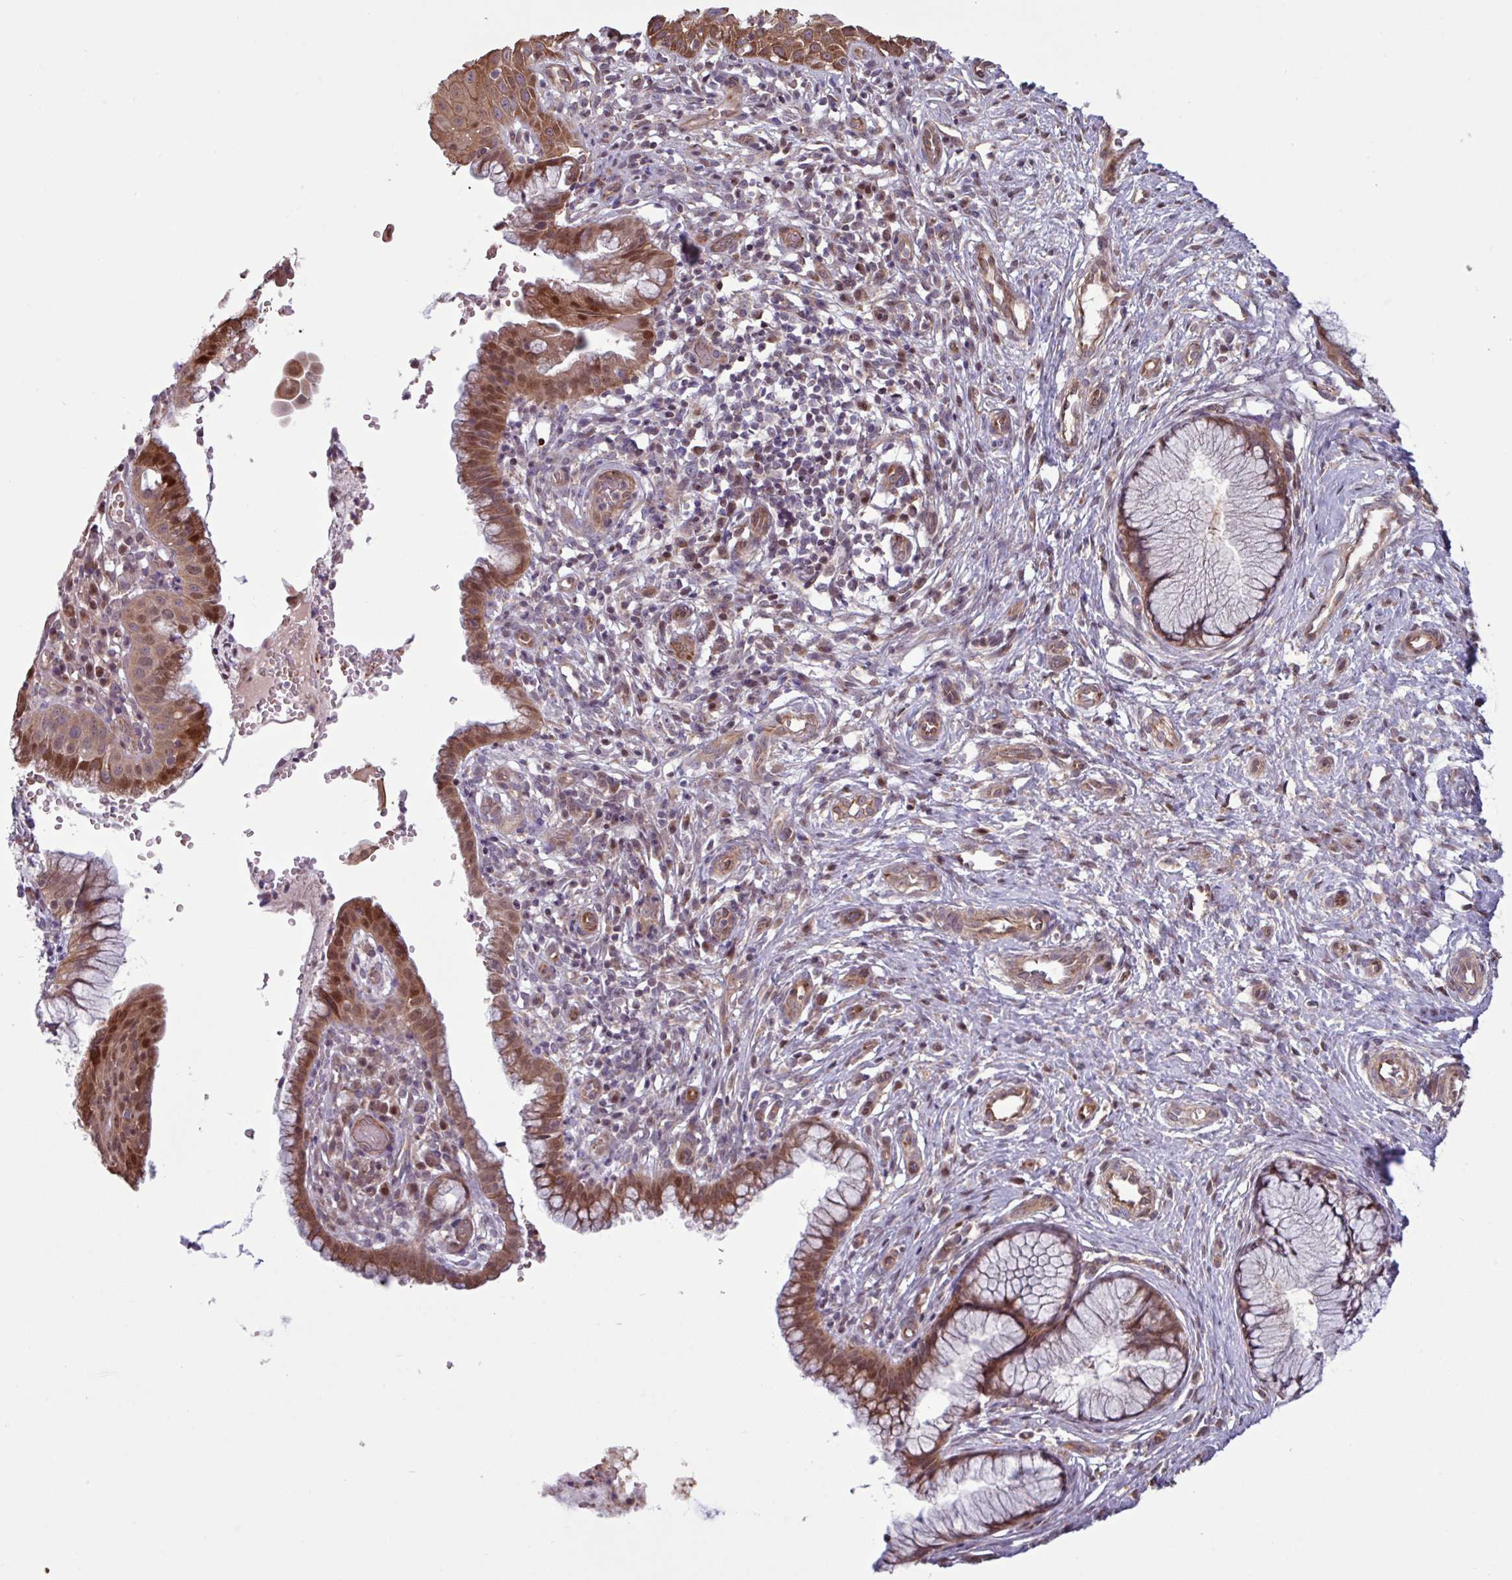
{"staining": {"intensity": "moderate", "quantity": "25%-75%", "location": "cytoplasmic/membranous,nuclear"}, "tissue": "cervix", "cell_type": "Glandular cells", "image_type": "normal", "snomed": [{"axis": "morphology", "description": "Normal tissue, NOS"}, {"axis": "topography", "description": "Cervix"}], "caption": "High-power microscopy captured an IHC photomicrograph of unremarkable cervix, revealing moderate cytoplasmic/membranous,nuclear positivity in approximately 25%-75% of glandular cells.", "gene": "PDPR", "patient": {"sex": "female", "age": 36}}